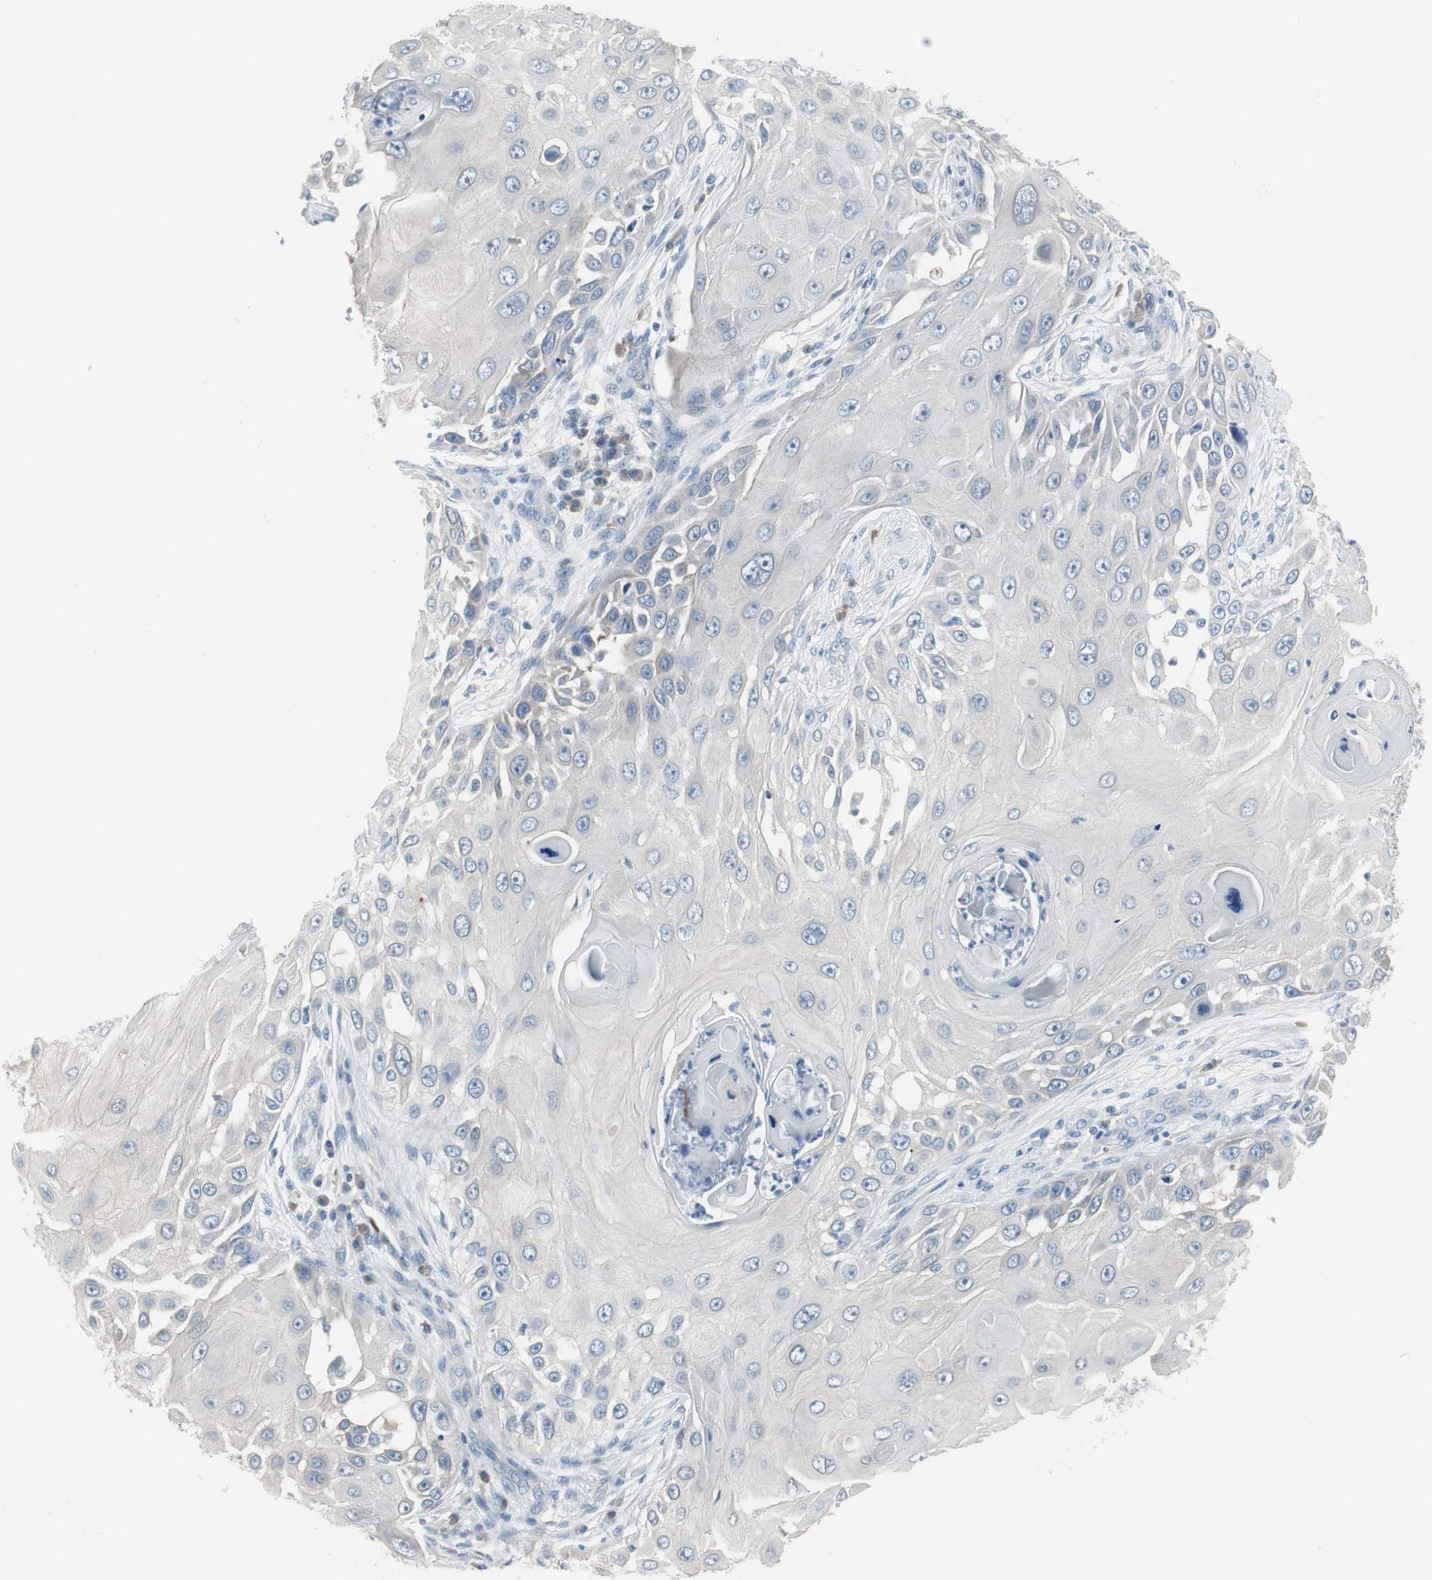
{"staining": {"intensity": "negative", "quantity": "none", "location": "none"}, "tissue": "skin cancer", "cell_type": "Tumor cells", "image_type": "cancer", "snomed": [{"axis": "morphology", "description": "Squamous cell carcinoma, NOS"}, {"axis": "topography", "description": "Skin"}], "caption": "Immunohistochemistry (IHC) image of squamous cell carcinoma (skin) stained for a protein (brown), which shows no positivity in tumor cells. (Brightfield microscopy of DAB (3,3'-diaminobenzidine) immunohistochemistry (IHC) at high magnification).", "gene": "PIGR", "patient": {"sex": "female", "age": 44}}